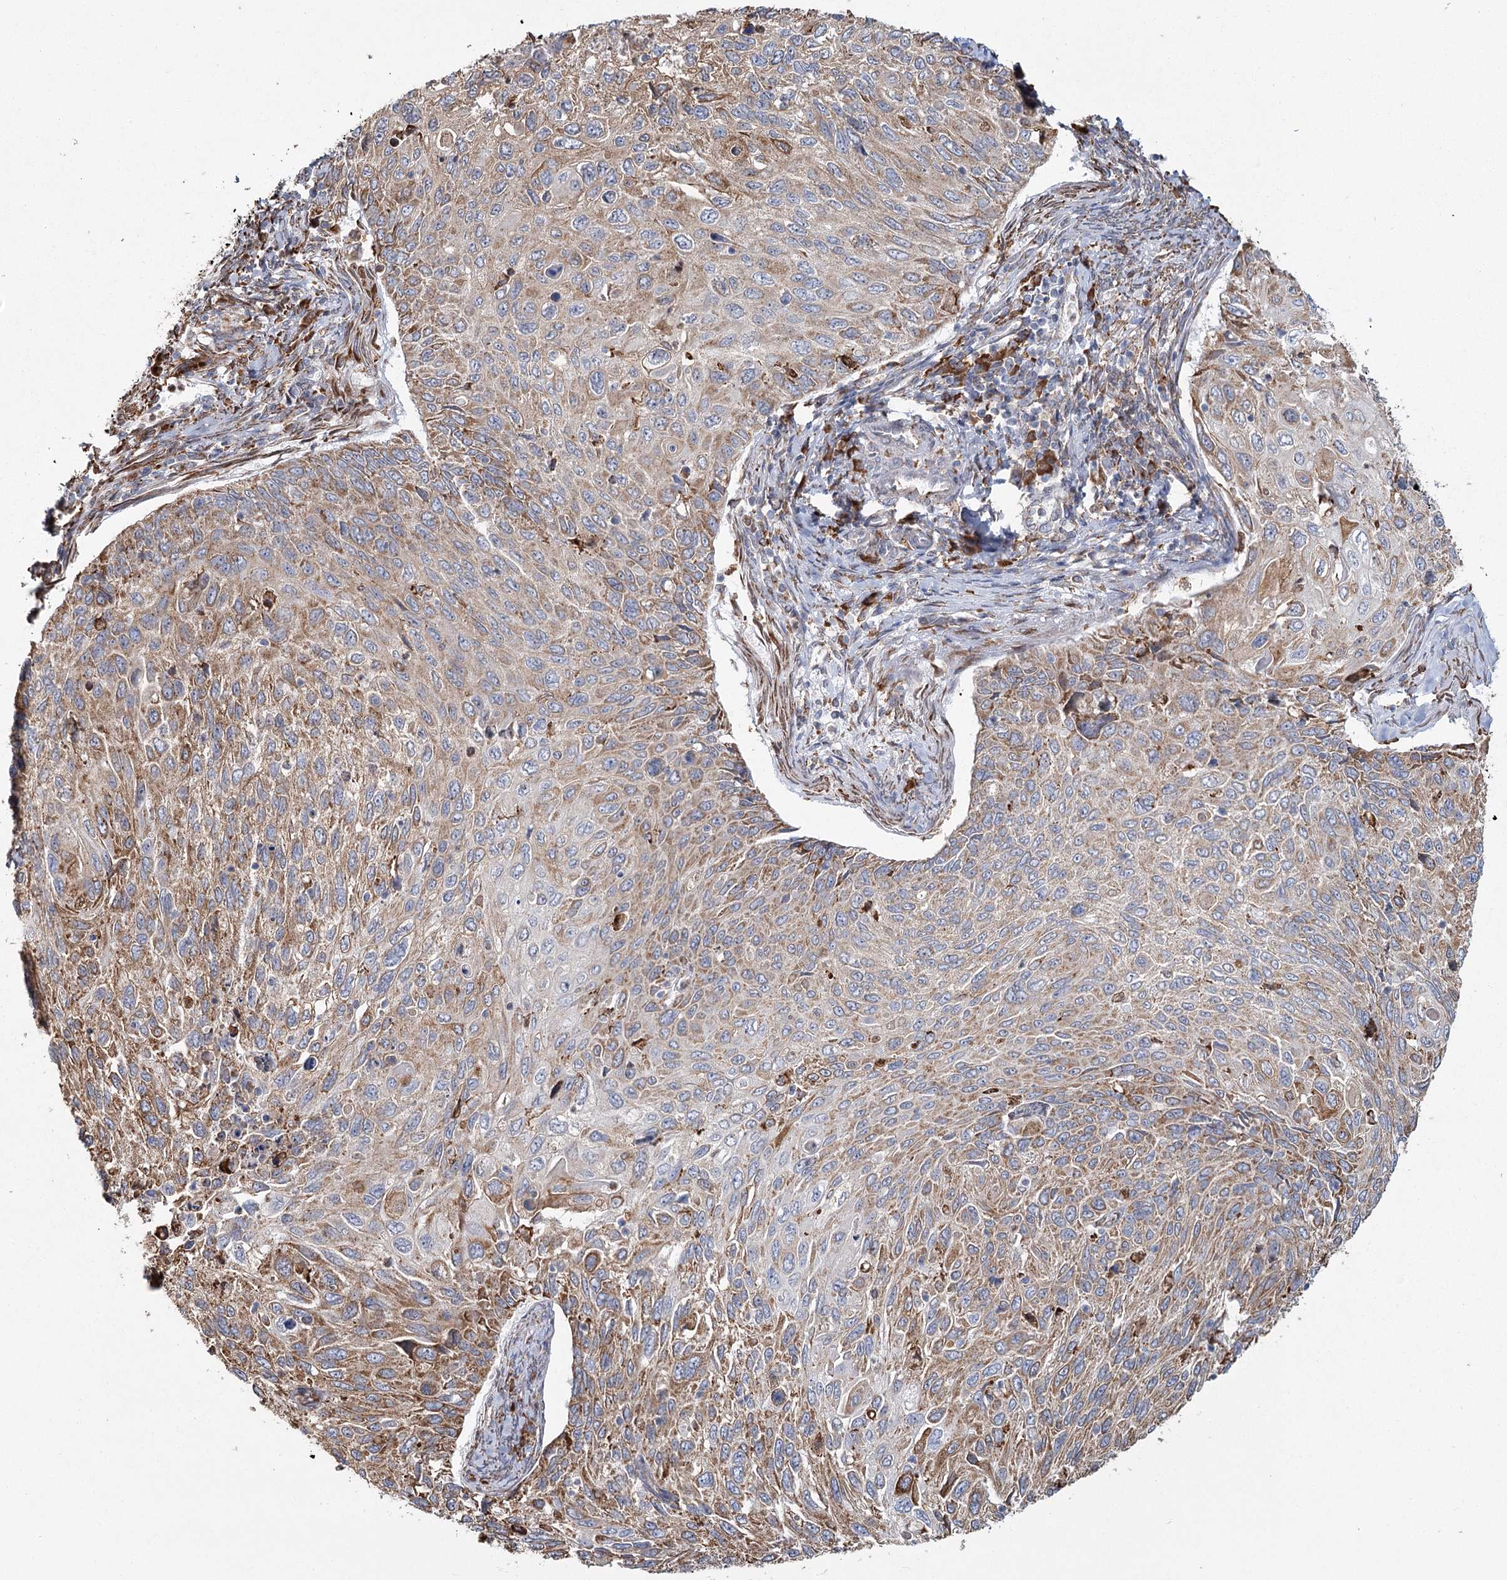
{"staining": {"intensity": "moderate", "quantity": ">75%", "location": "cytoplasmic/membranous"}, "tissue": "cervical cancer", "cell_type": "Tumor cells", "image_type": "cancer", "snomed": [{"axis": "morphology", "description": "Squamous cell carcinoma, NOS"}, {"axis": "topography", "description": "Cervix"}], "caption": "A brown stain shows moderate cytoplasmic/membranous staining of a protein in cervical squamous cell carcinoma tumor cells.", "gene": "ZCCHC9", "patient": {"sex": "female", "age": 70}}